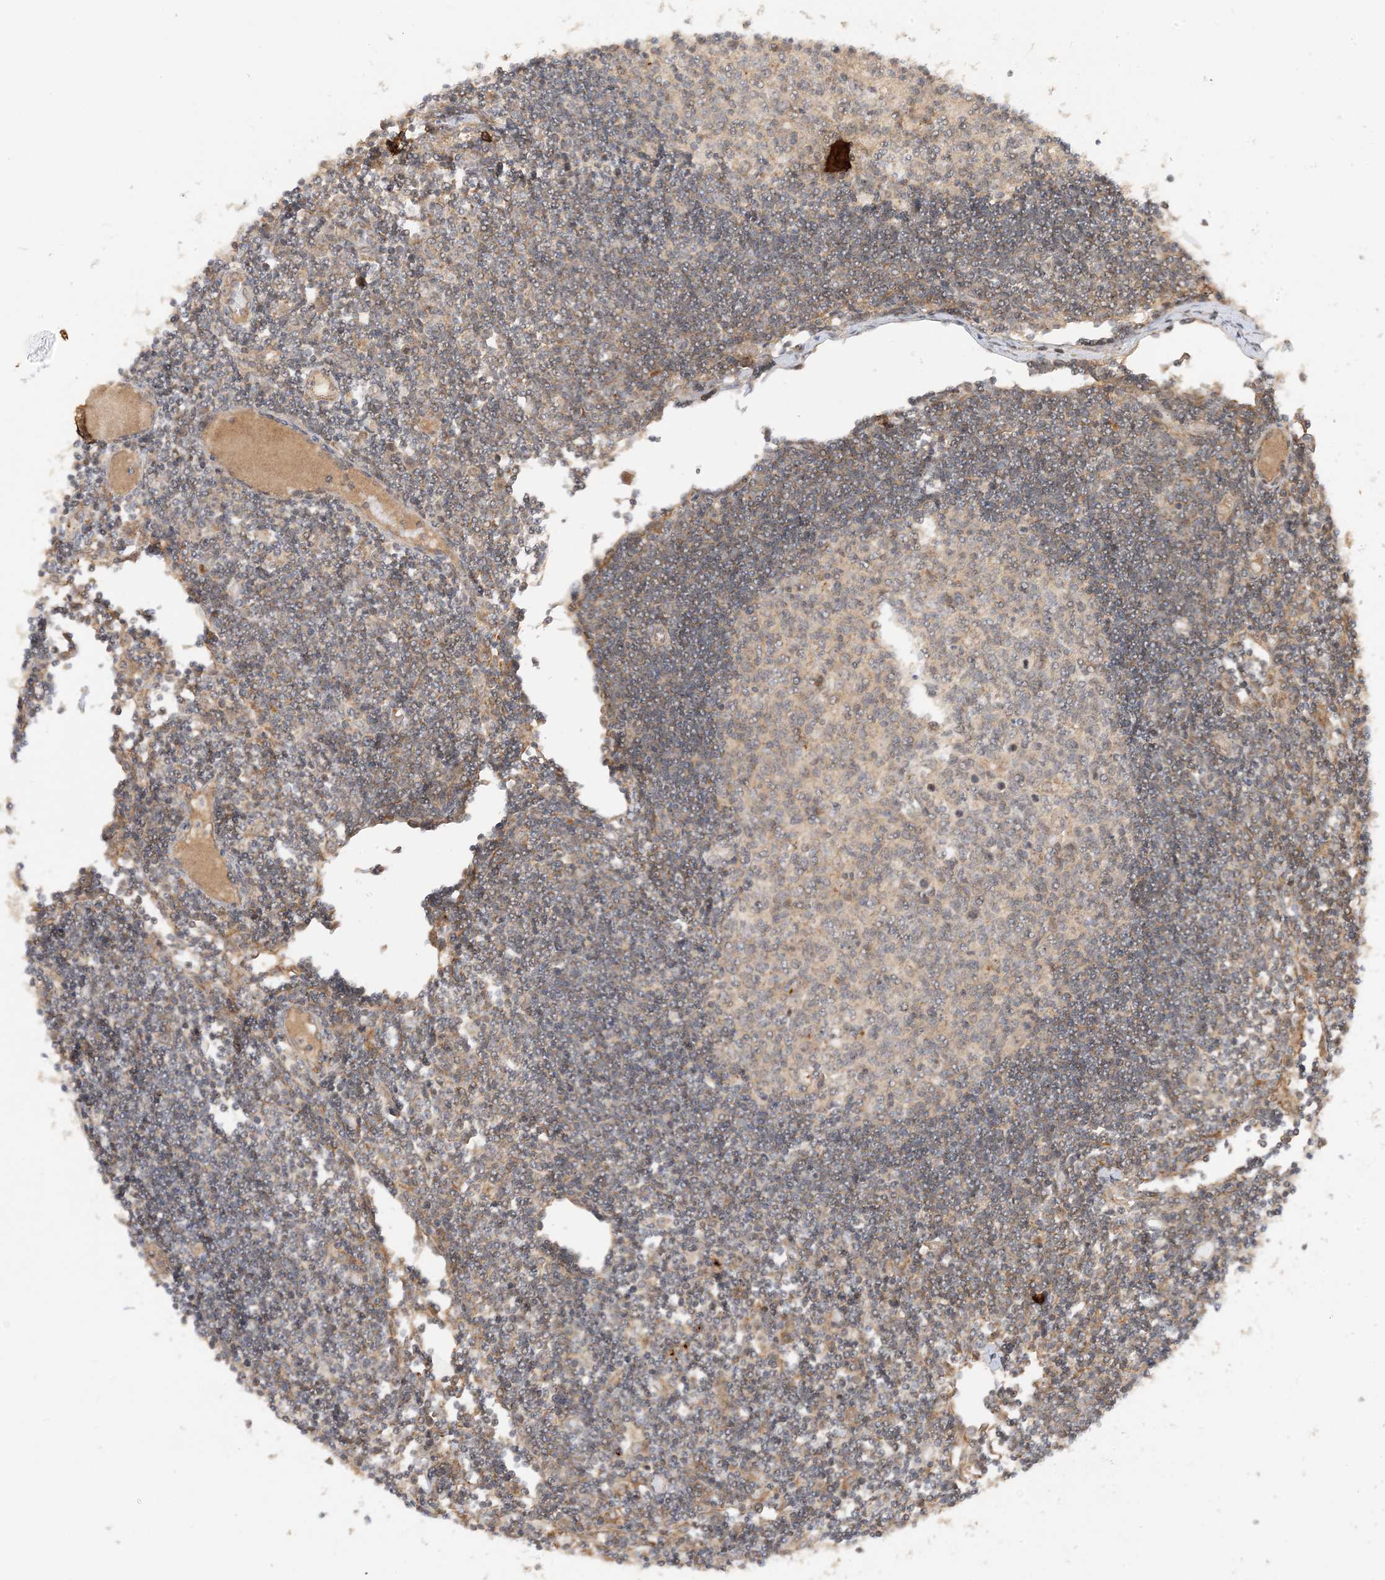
{"staining": {"intensity": "weak", "quantity": "<25%", "location": "cytoplasmic/membranous"}, "tissue": "lymph node", "cell_type": "Germinal center cells", "image_type": "normal", "snomed": [{"axis": "morphology", "description": "Normal tissue, NOS"}, {"axis": "topography", "description": "Lymph node"}], "caption": "DAB immunohistochemical staining of benign lymph node shows no significant positivity in germinal center cells.", "gene": "XRN1", "patient": {"sex": "female", "age": 11}}